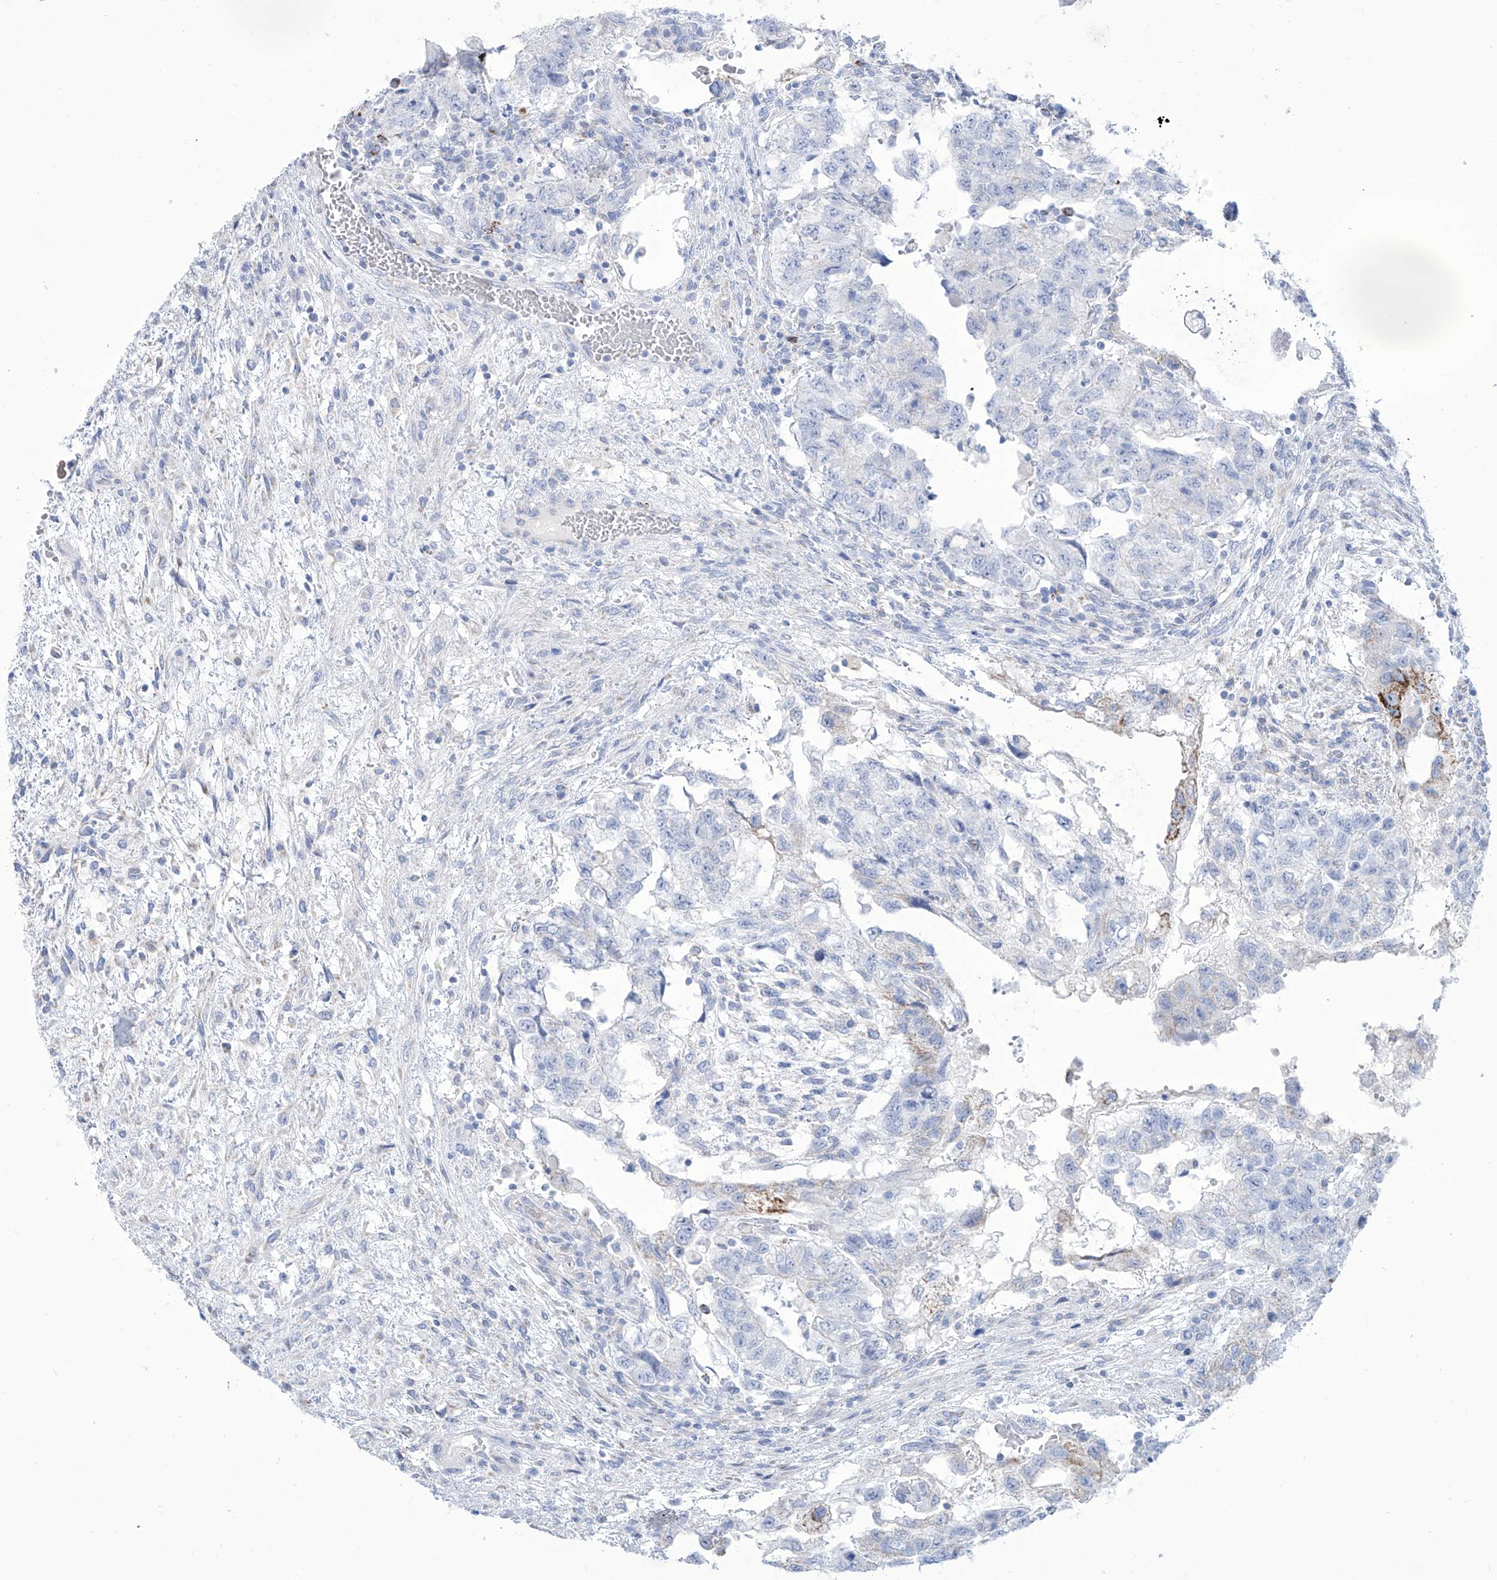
{"staining": {"intensity": "moderate", "quantity": "<25%", "location": "cytoplasmic/membranous"}, "tissue": "testis cancer", "cell_type": "Tumor cells", "image_type": "cancer", "snomed": [{"axis": "morphology", "description": "Carcinoma, Embryonal, NOS"}, {"axis": "topography", "description": "Testis"}], "caption": "Tumor cells demonstrate moderate cytoplasmic/membranous expression in about <25% of cells in embryonal carcinoma (testis).", "gene": "ALDH6A1", "patient": {"sex": "male", "age": 36}}